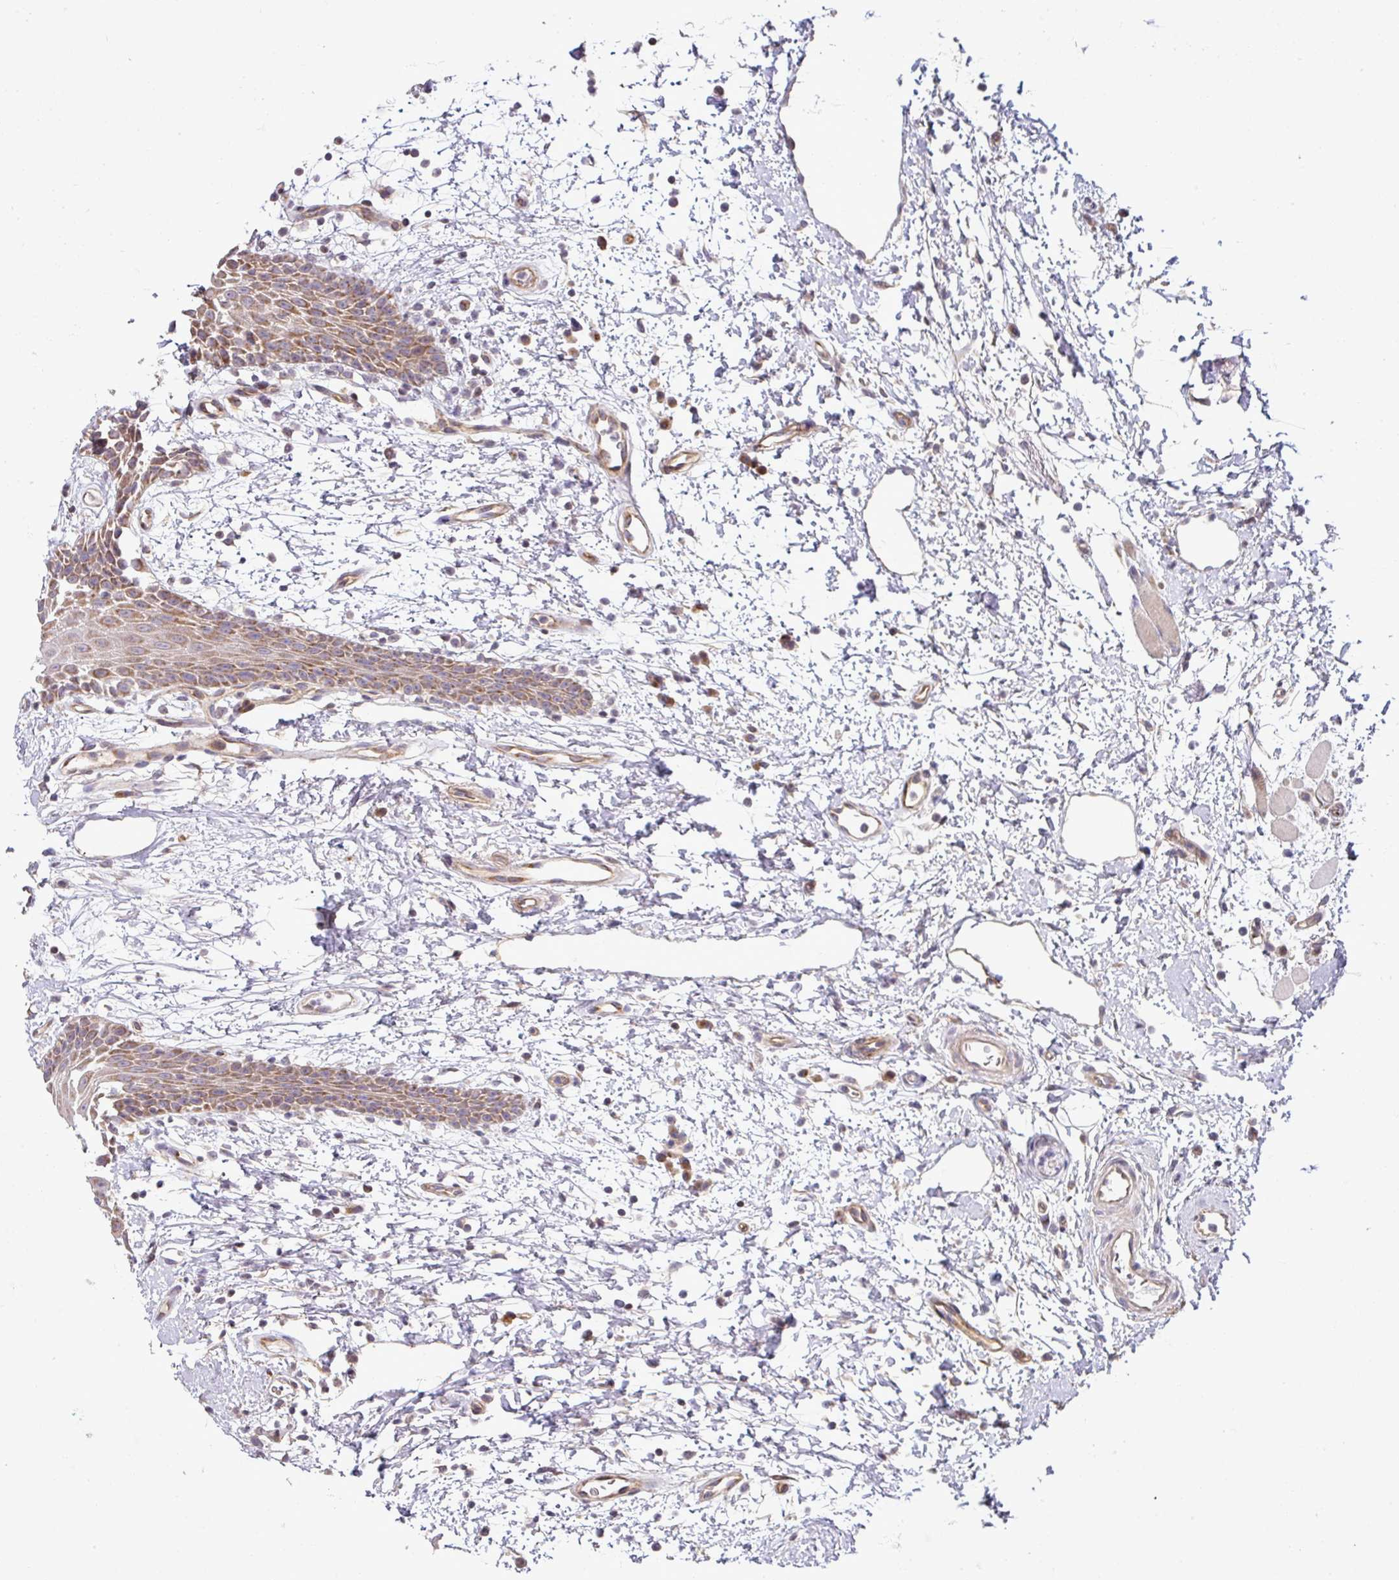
{"staining": {"intensity": "moderate", "quantity": "<25%", "location": "cytoplasmic/membranous"}, "tissue": "oral mucosa", "cell_type": "Squamous epithelial cells", "image_type": "normal", "snomed": [{"axis": "morphology", "description": "Normal tissue, NOS"}, {"axis": "topography", "description": "Oral tissue"}, {"axis": "topography", "description": "Tounge, NOS"}], "caption": "The photomicrograph demonstrates immunohistochemical staining of normal oral mucosa. There is moderate cytoplasmic/membranous staining is identified in about <25% of squamous epithelial cells.", "gene": "TIMMDC1", "patient": {"sex": "female", "age": 59}}